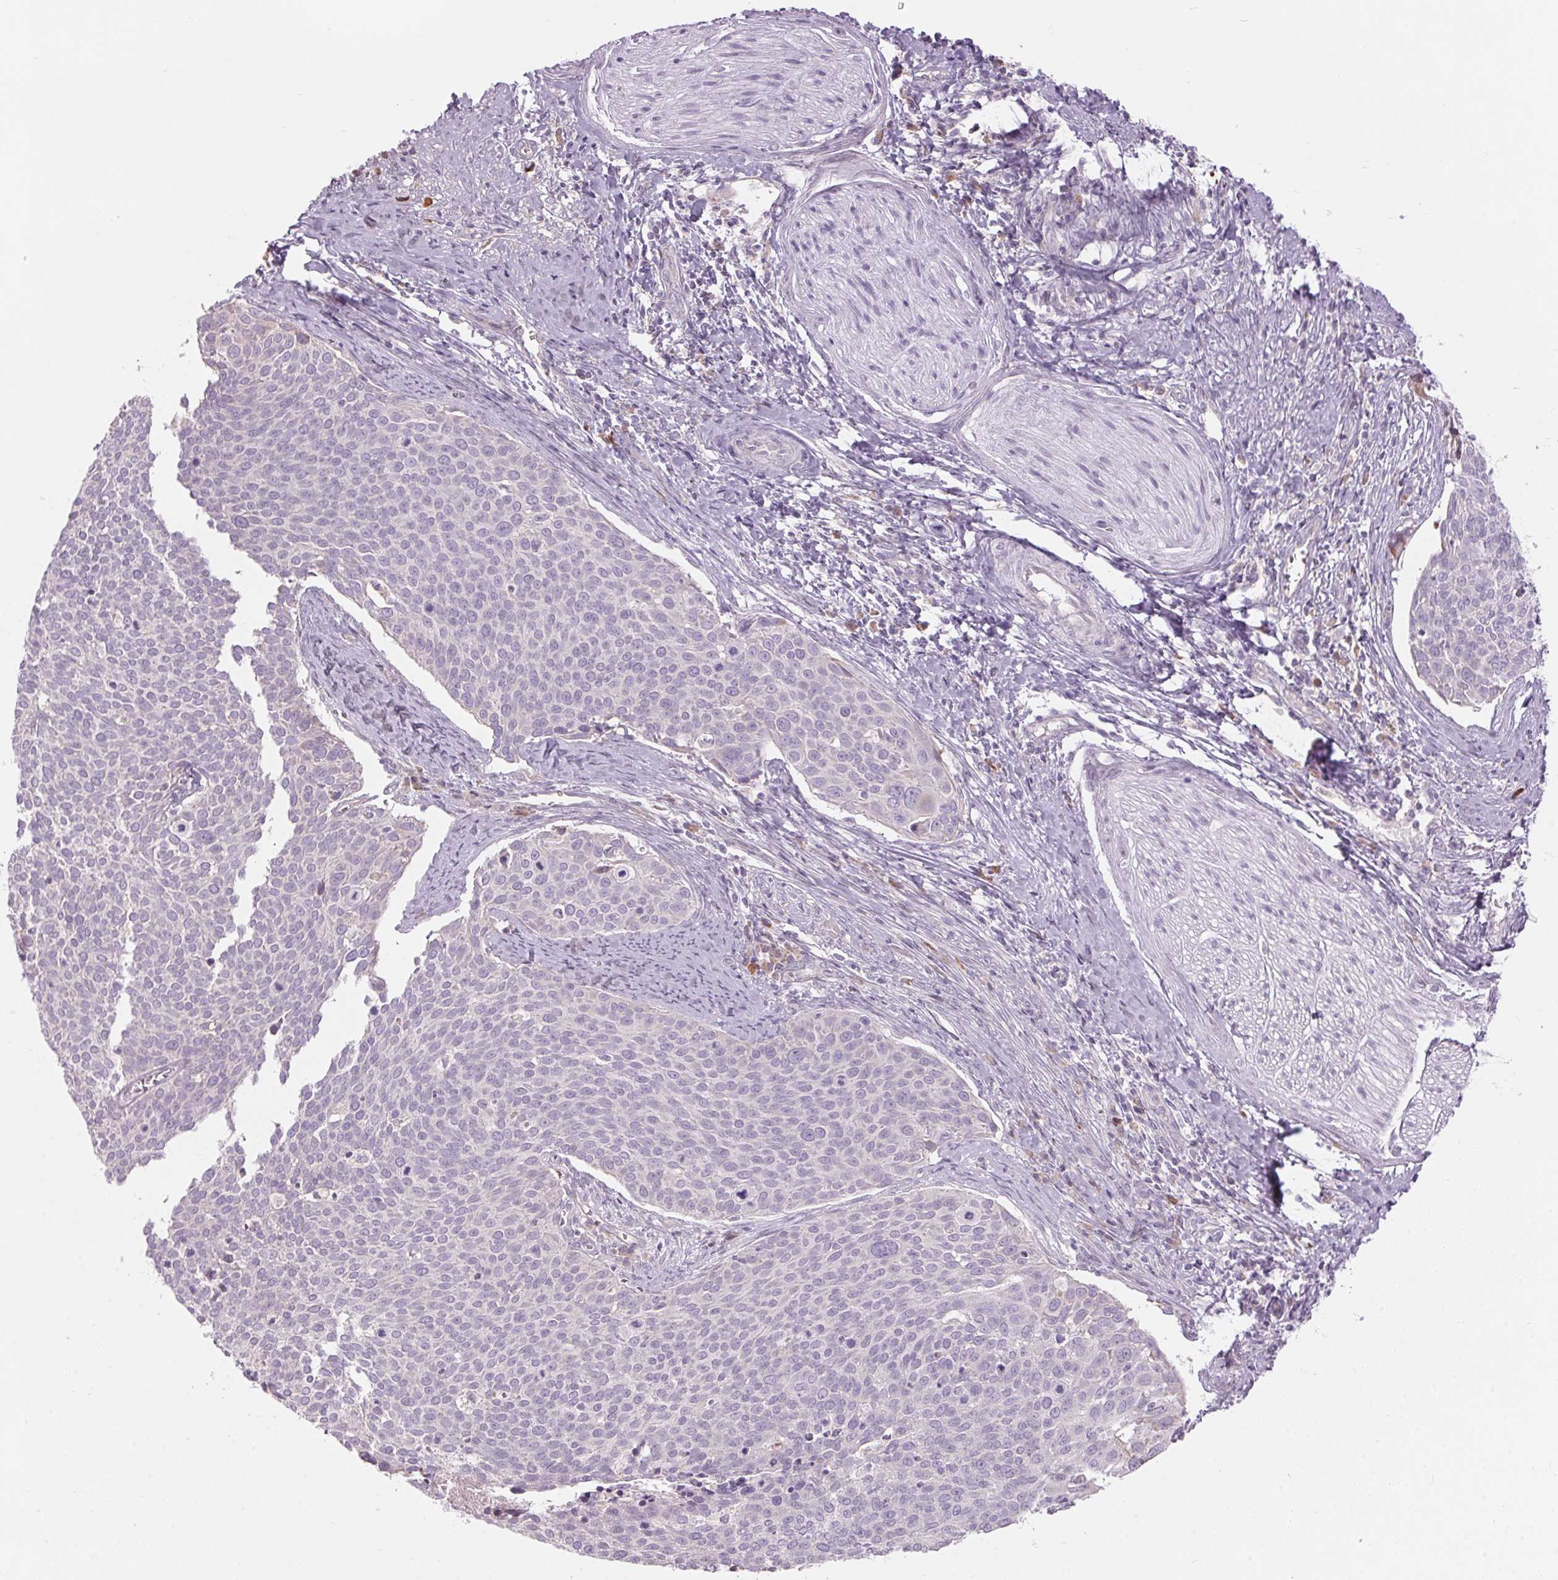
{"staining": {"intensity": "negative", "quantity": "none", "location": "none"}, "tissue": "cervical cancer", "cell_type": "Tumor cells", "image_type": "cancer", "snomed": [{"axis": "morphology", "description": "Squamous cell carcinoma, NOS"}, {"axis": "topography", "description": "Cervix"}], "caption": "This is an IHC histopathology image of human cervical cancer. There is no positivity in tumor cells.", "gene": "GNMT", "patient": {"sex": "female", "age": 39}}